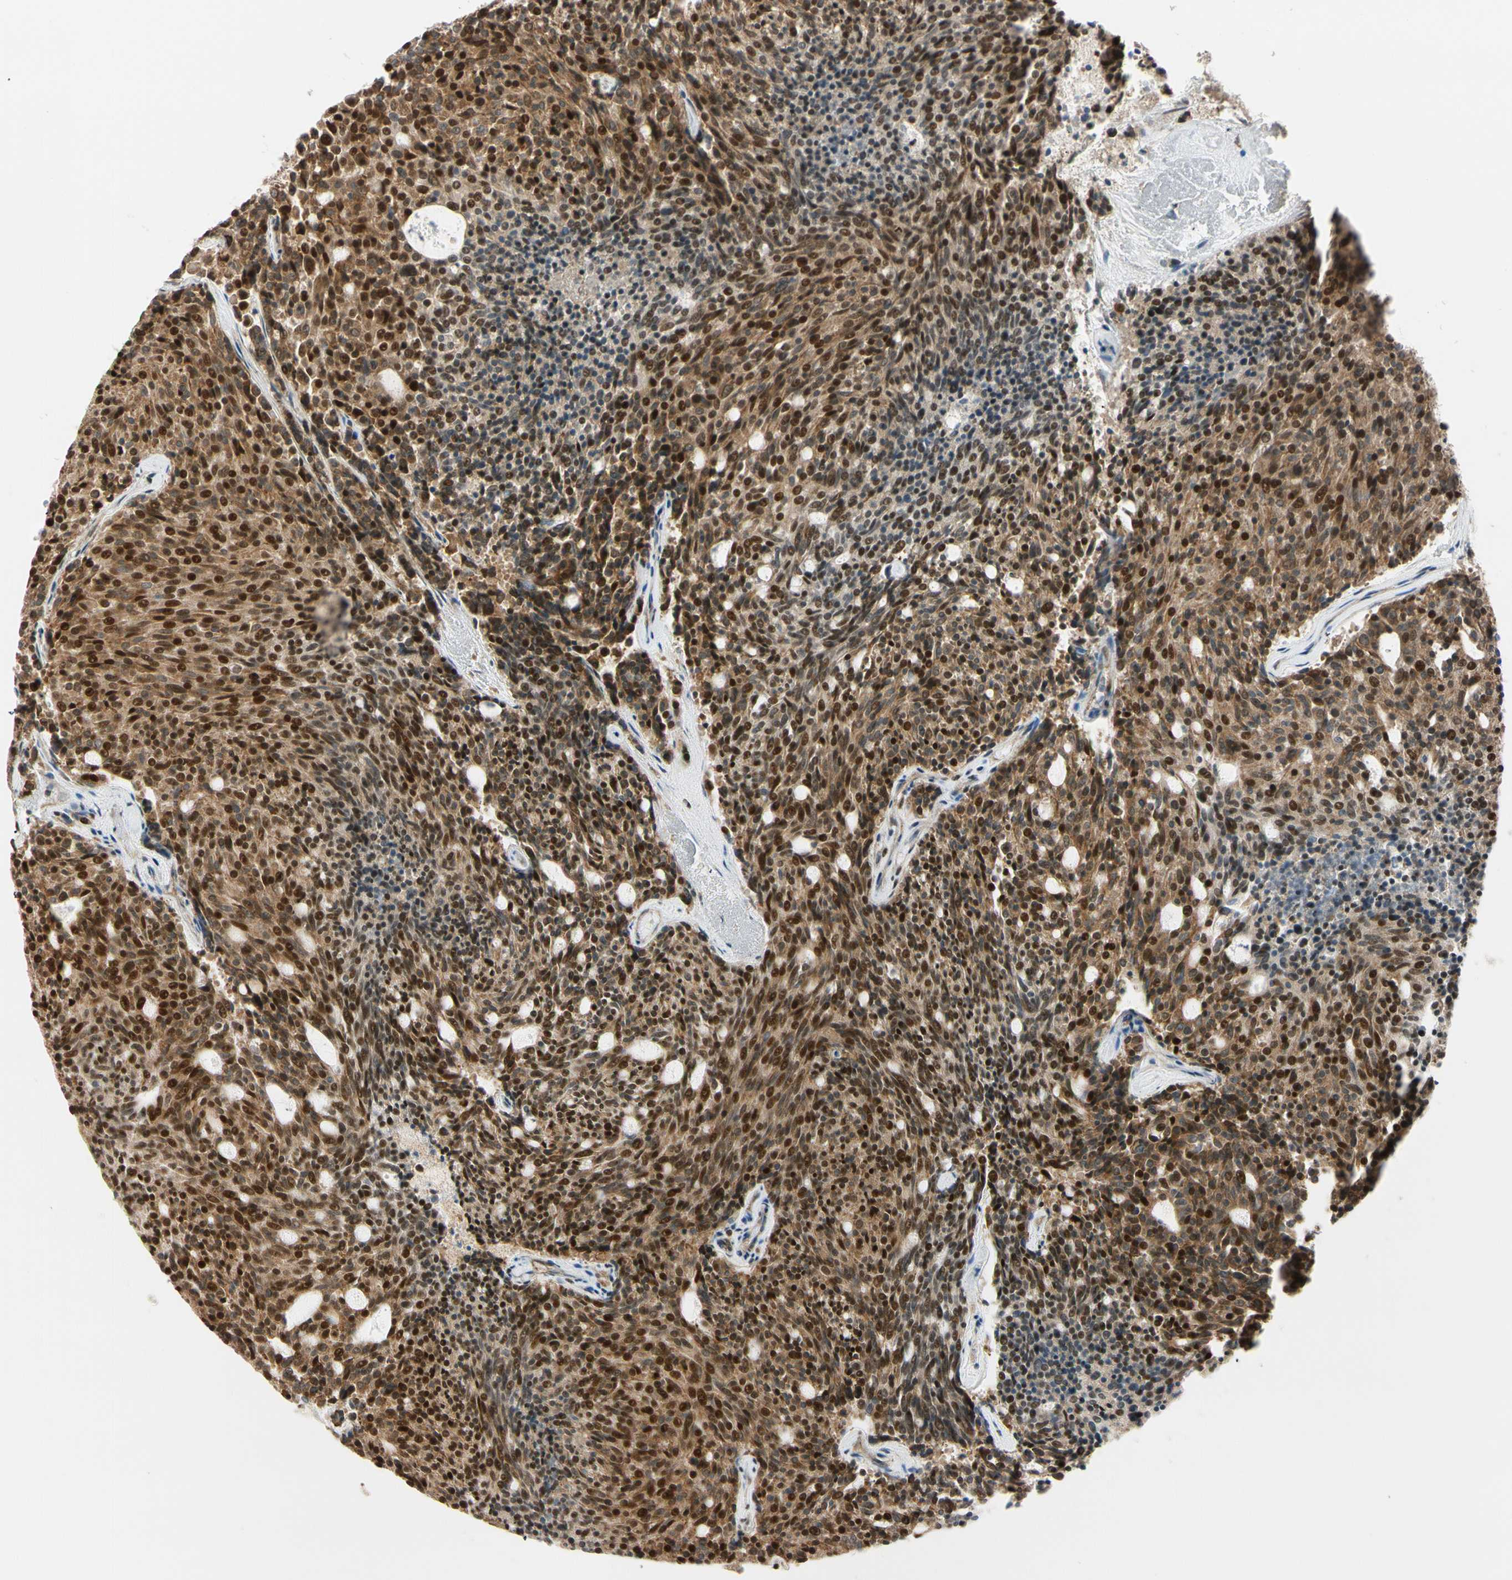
{"staining": {"intensity": "strong", "quantity": ">75%", "location": "cytoplasmic/membranous,nuclear"}, "tissue": "carcinoid", "cell_type": "Tumor cells", "image_type": "cancer", "snomed": [{"axis": "morphology", "description": "Carcinoid, malignant, NOS"}, {"axis": "topography", "description": "Pancreas"}], "caption": "The immunohistochemical stain labels strong cytoplasmic/membranous and nuclear expression in tumor cells of malignant carcinoid tissue.", "gene": "DAXX", "patient": {"sex": "female", "age": 54}}